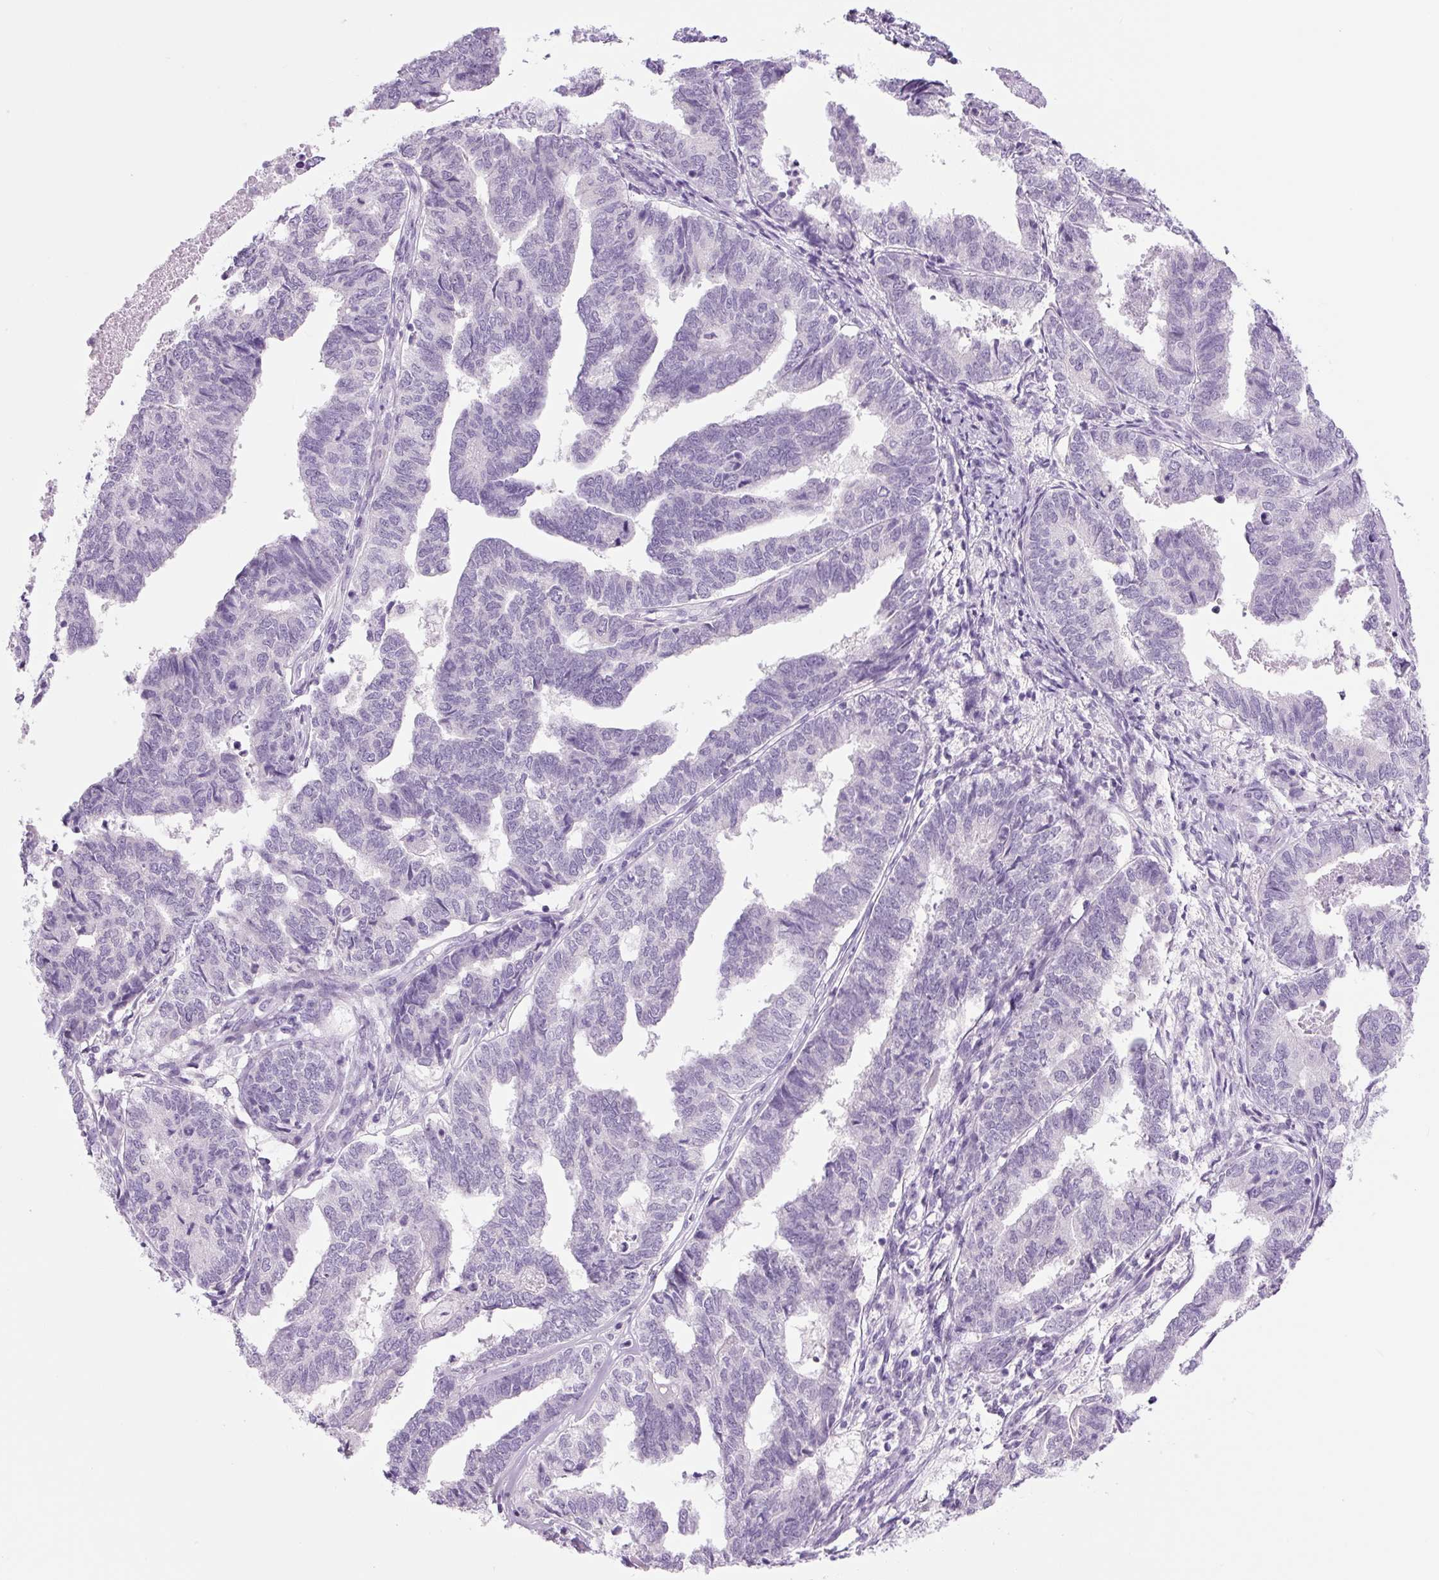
{"staining": {"intensity": "negative", "quantity": "none", "location": "none"}, "tissue": "endometrial cancer", "cell_type": "Tumor cells", "image_type": "cancer", "snomed": [{"axis": "morphology", "description": "Adenocarcinoma, NOS"}, {"axis": "topography", "description": "Endometrium"}], "caption": "An image of endometrial cancer stained for a protein reveals no brown staining in tumor cells.", "gene": "COL9A2", "patient": {"sex": "female", "age": 73}}